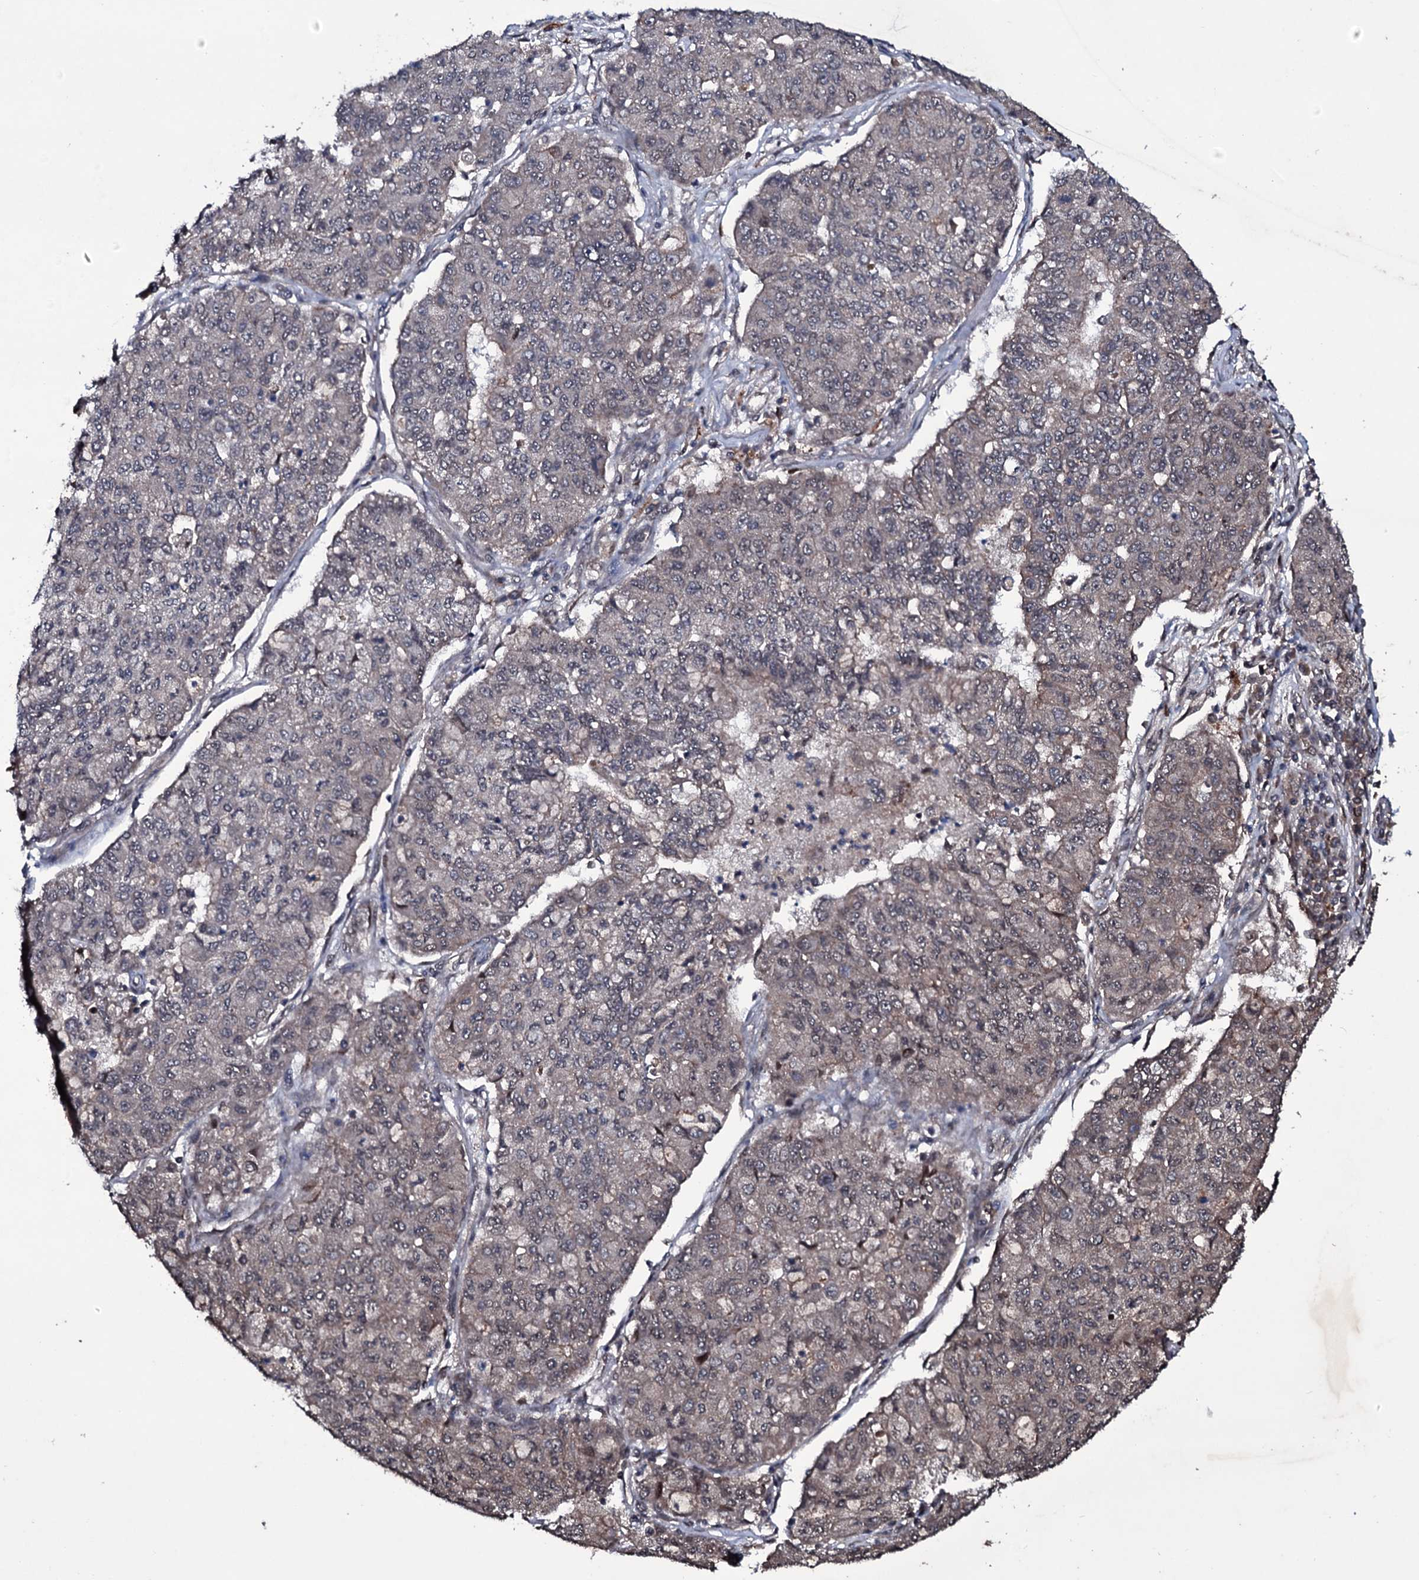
{"staining": {"intensity": "weak", "quantity": "25%-75%", "location": "cytoplasmic/membranous"}, "tissue": "lung cancer", "cell_type": "Tumor cells", "image_type": "cancer", "snomed": [{"axis": "morphology", "description": "Squamous cell carcinoma, NOS"}, {"axis": "topography", "description": "Lung"}], "caption": "Immunohistochemistry (IHC) histopathology image of neoplastic tissue: lung cancer stained using IHC demonstrates low levels of weak protein expression localized specifically in the cytoplasmic/membranous of tumor cells, appearing as a cytoplasmic/membranous brown color.", "gene": "MRPS31", "patient": {"sex": "male", "age": 74}}